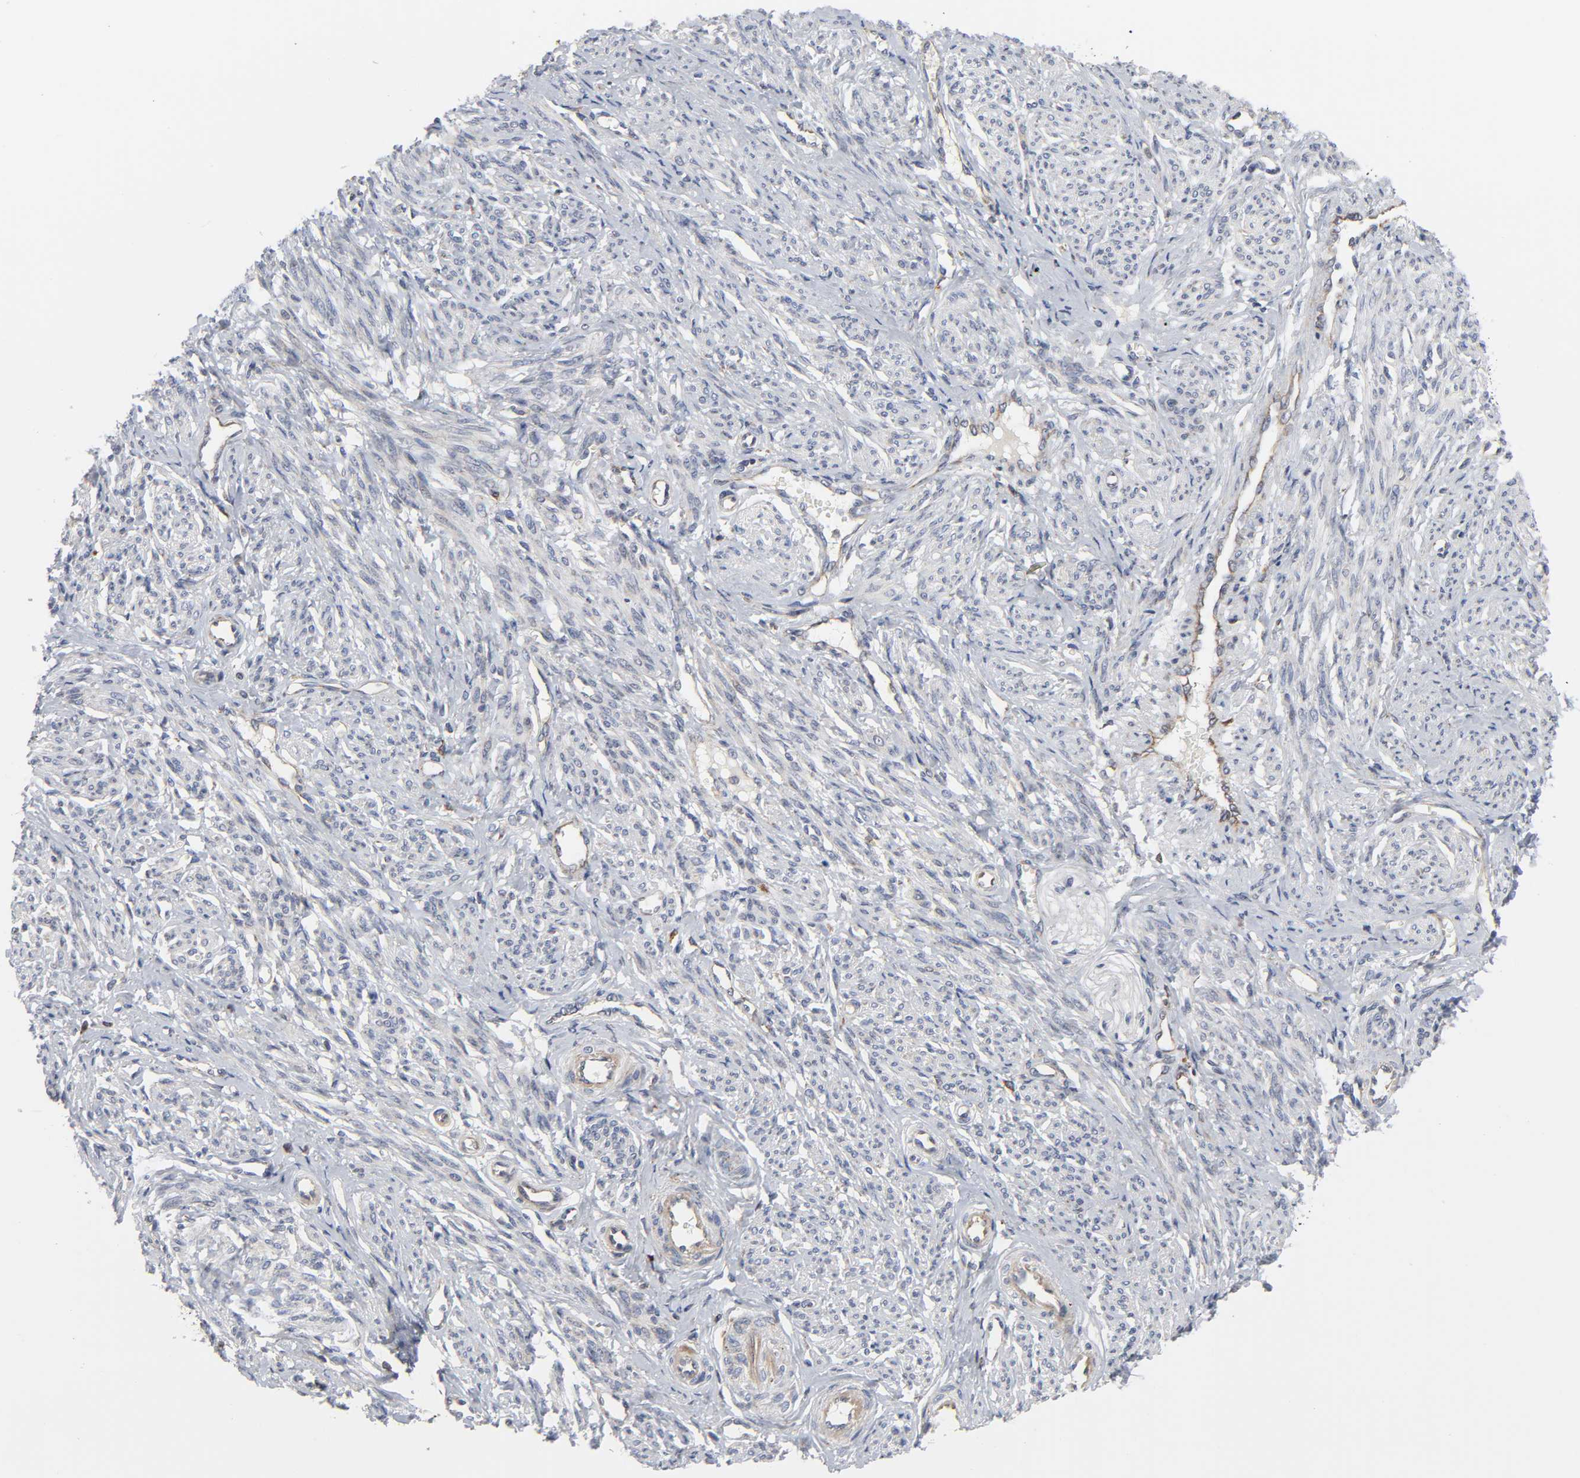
{"staining": {"intensity": "negative", "quantity": "none", "location": "none"}, "tissue": "smooth muscle", "cell_type": "Smooth muscle cells", "image_type": "normal", "snomed": [{"axis": "morphology", "description": "Normal tissue, NOS"}, {"axis": "topography", "description": "Smooth muscle"}], "caption": "The histopathology image reveals no significant expression in smooth muscle cells of smooth muscle.", "gene": "BAX", "patient": {"sex": "female", "age": 65}}